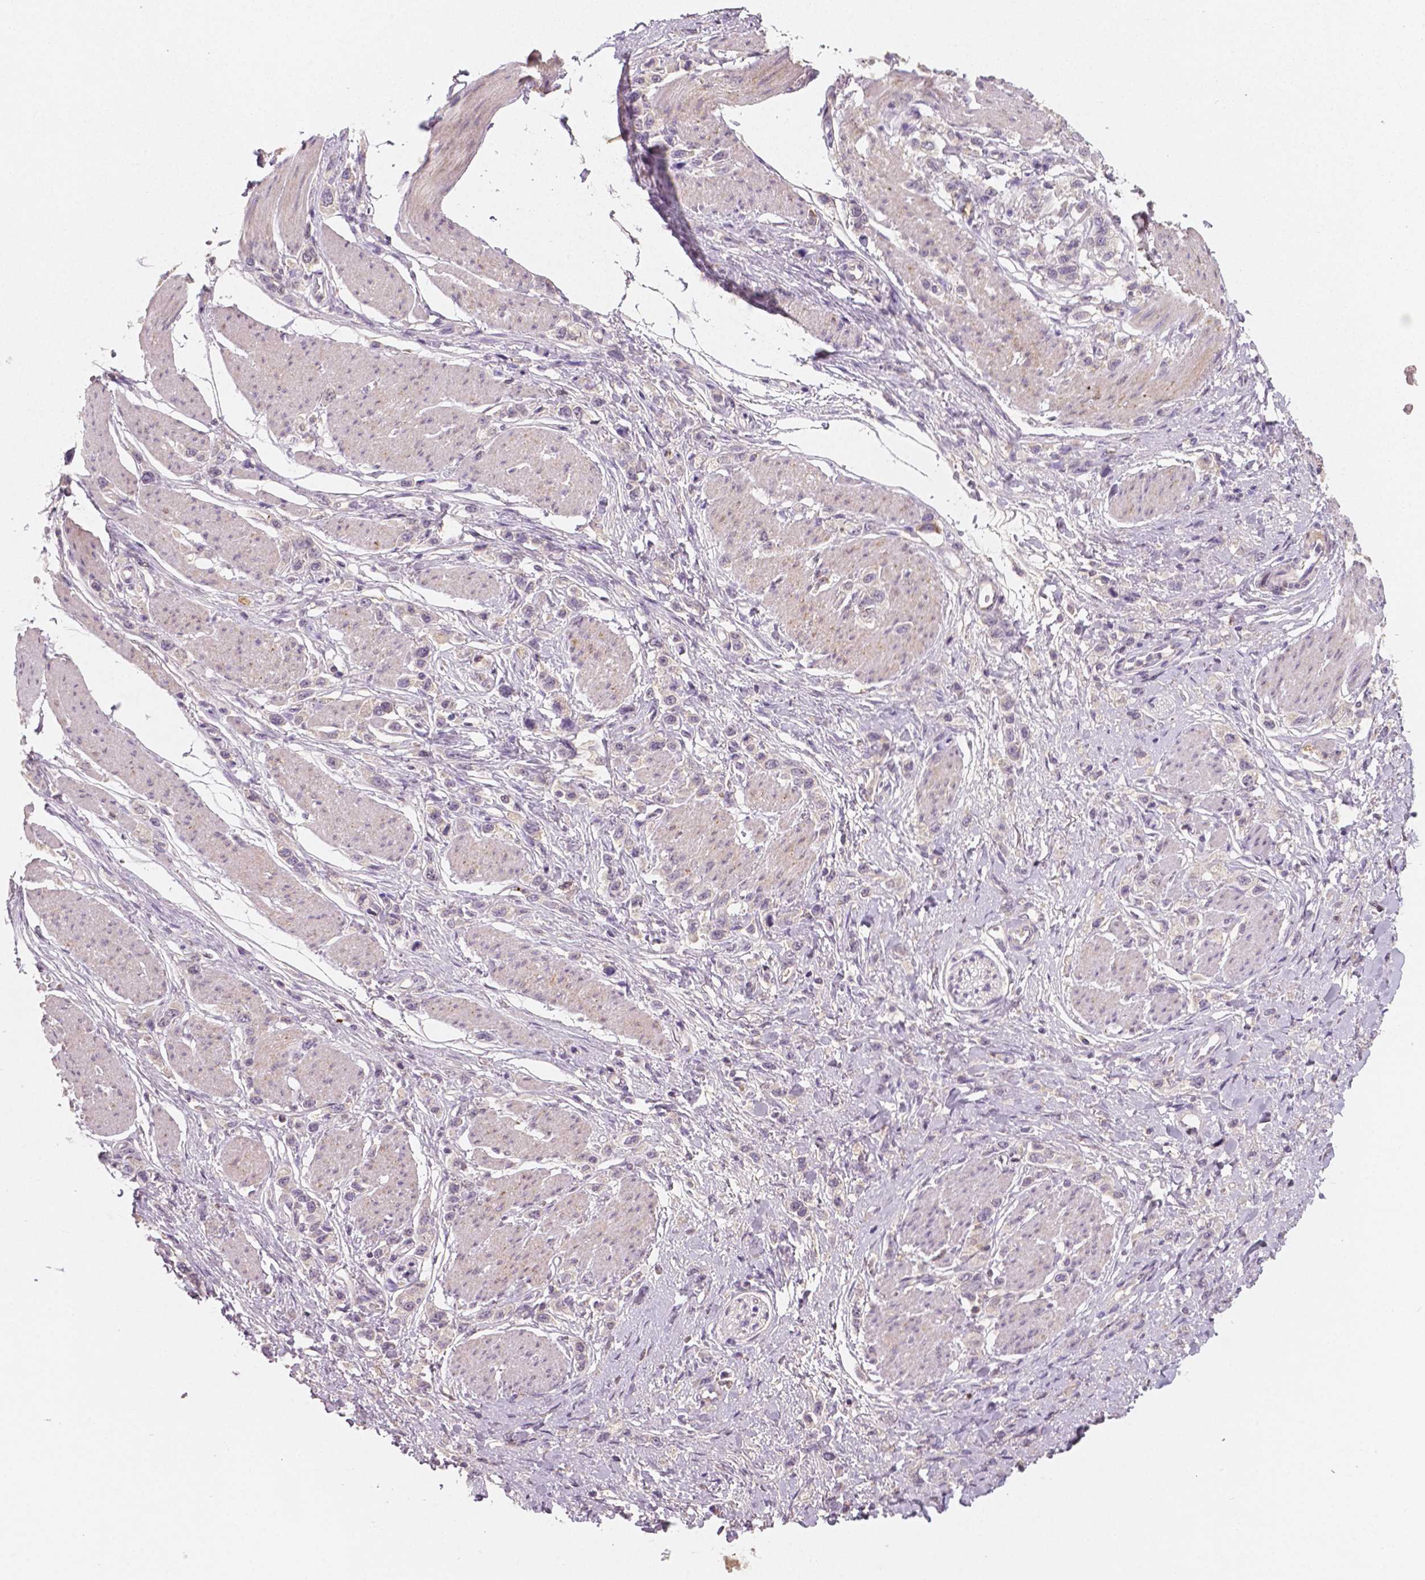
{"staining": {"intensity": "negative", "quantity": "none", "location": "none"}, "tissue": "stomach cancer", "cell_type": "Tumor cells", "image_type": "cancer", "snomed": [{"axis": "morphology", "description": "Adenocarcinoma, NOS"}, {"axis": "topography", "description": "Stomach"}], "caption": "This is an immunohistochemistry (IHC) histopathology image of stomach cancer. There is no expression in tumor cells.", "gene": "APOA4", "patient": {"sex": "female", "age": 65}}